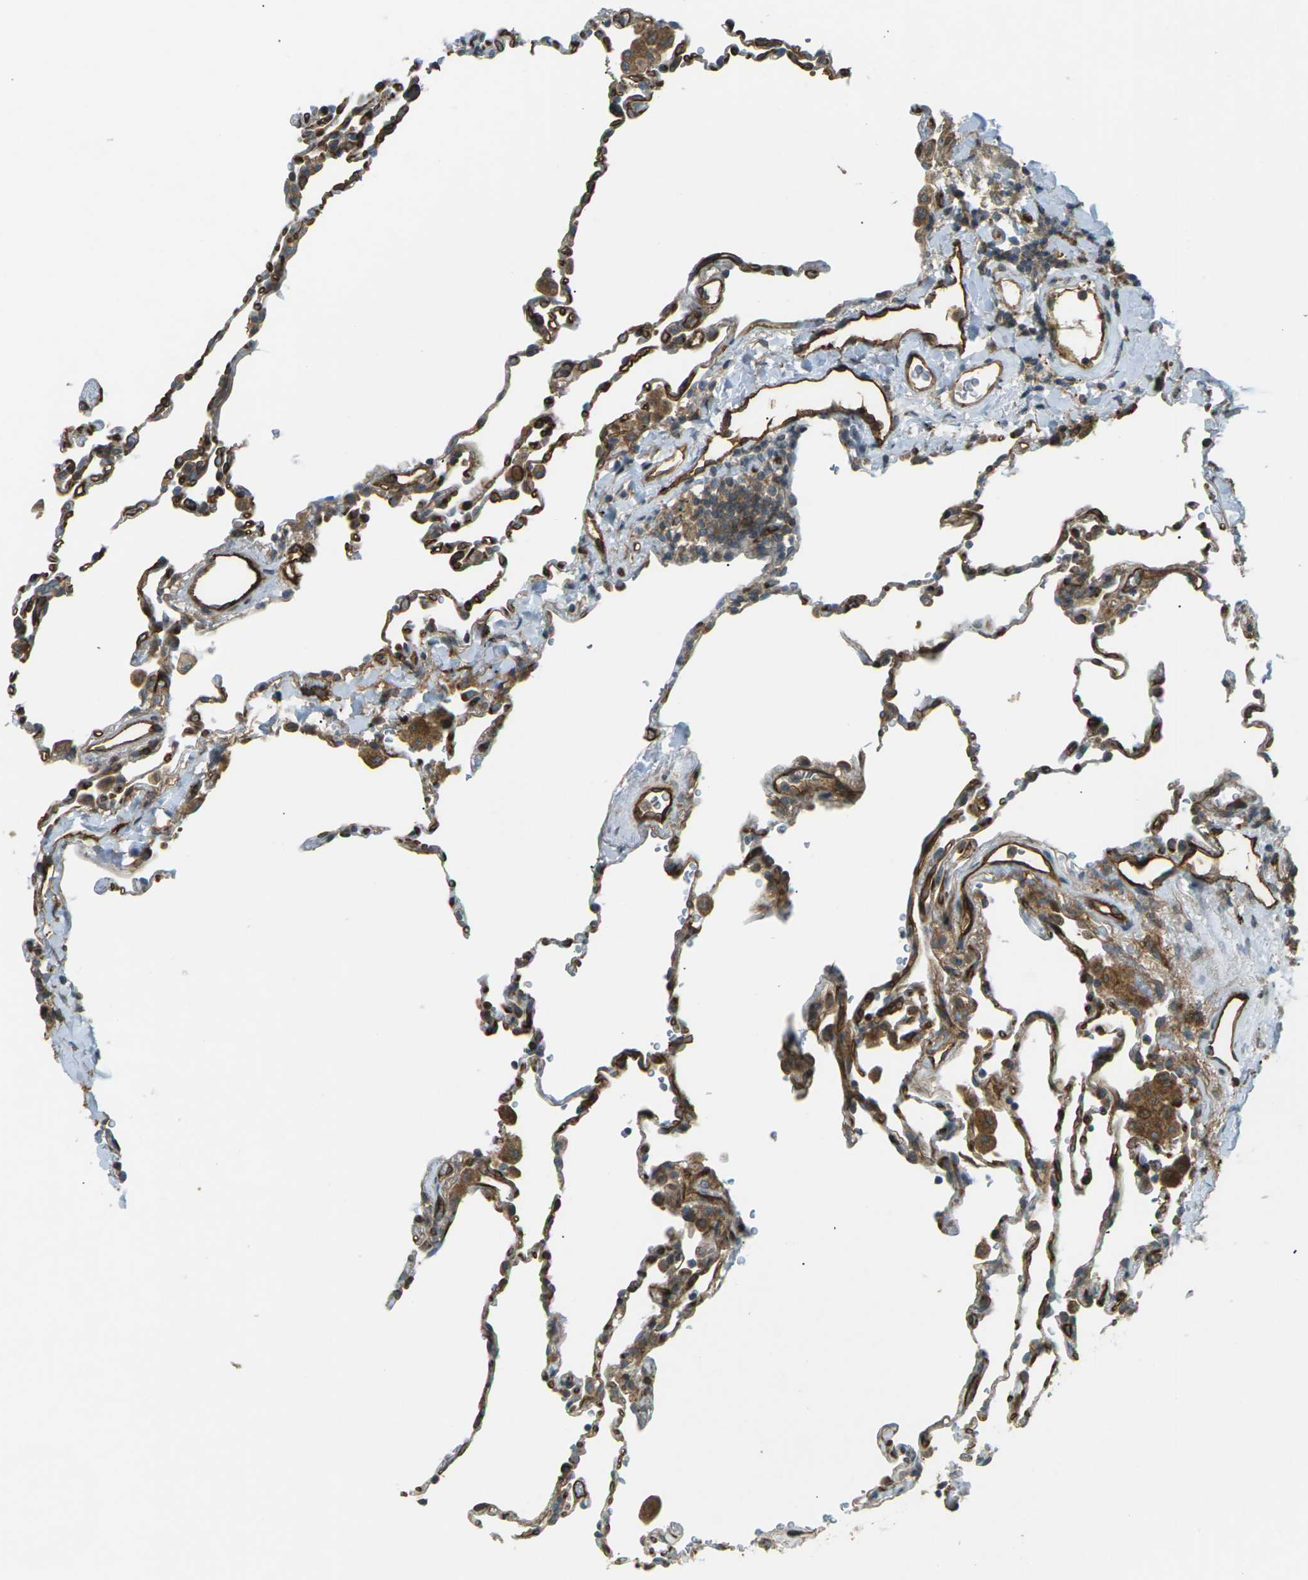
{"staining": {"intensity": "negative", "quantity": "none", "location": "none"}, "tissue": "lung", "cell_type": "Alveolar cells", "image_type": "normal", "snomed": [{"axis": "morphology", "description": "Normal tissue, NOS"}, {"axis": "topography", "description": "Lung"}], "caption": "There is no significant staining in alveolar cells of lung. (IHC, brightfield microscopy, high magnification).", "gene": "S1PR1", "patient": {"sex": "male", "age": 59}}